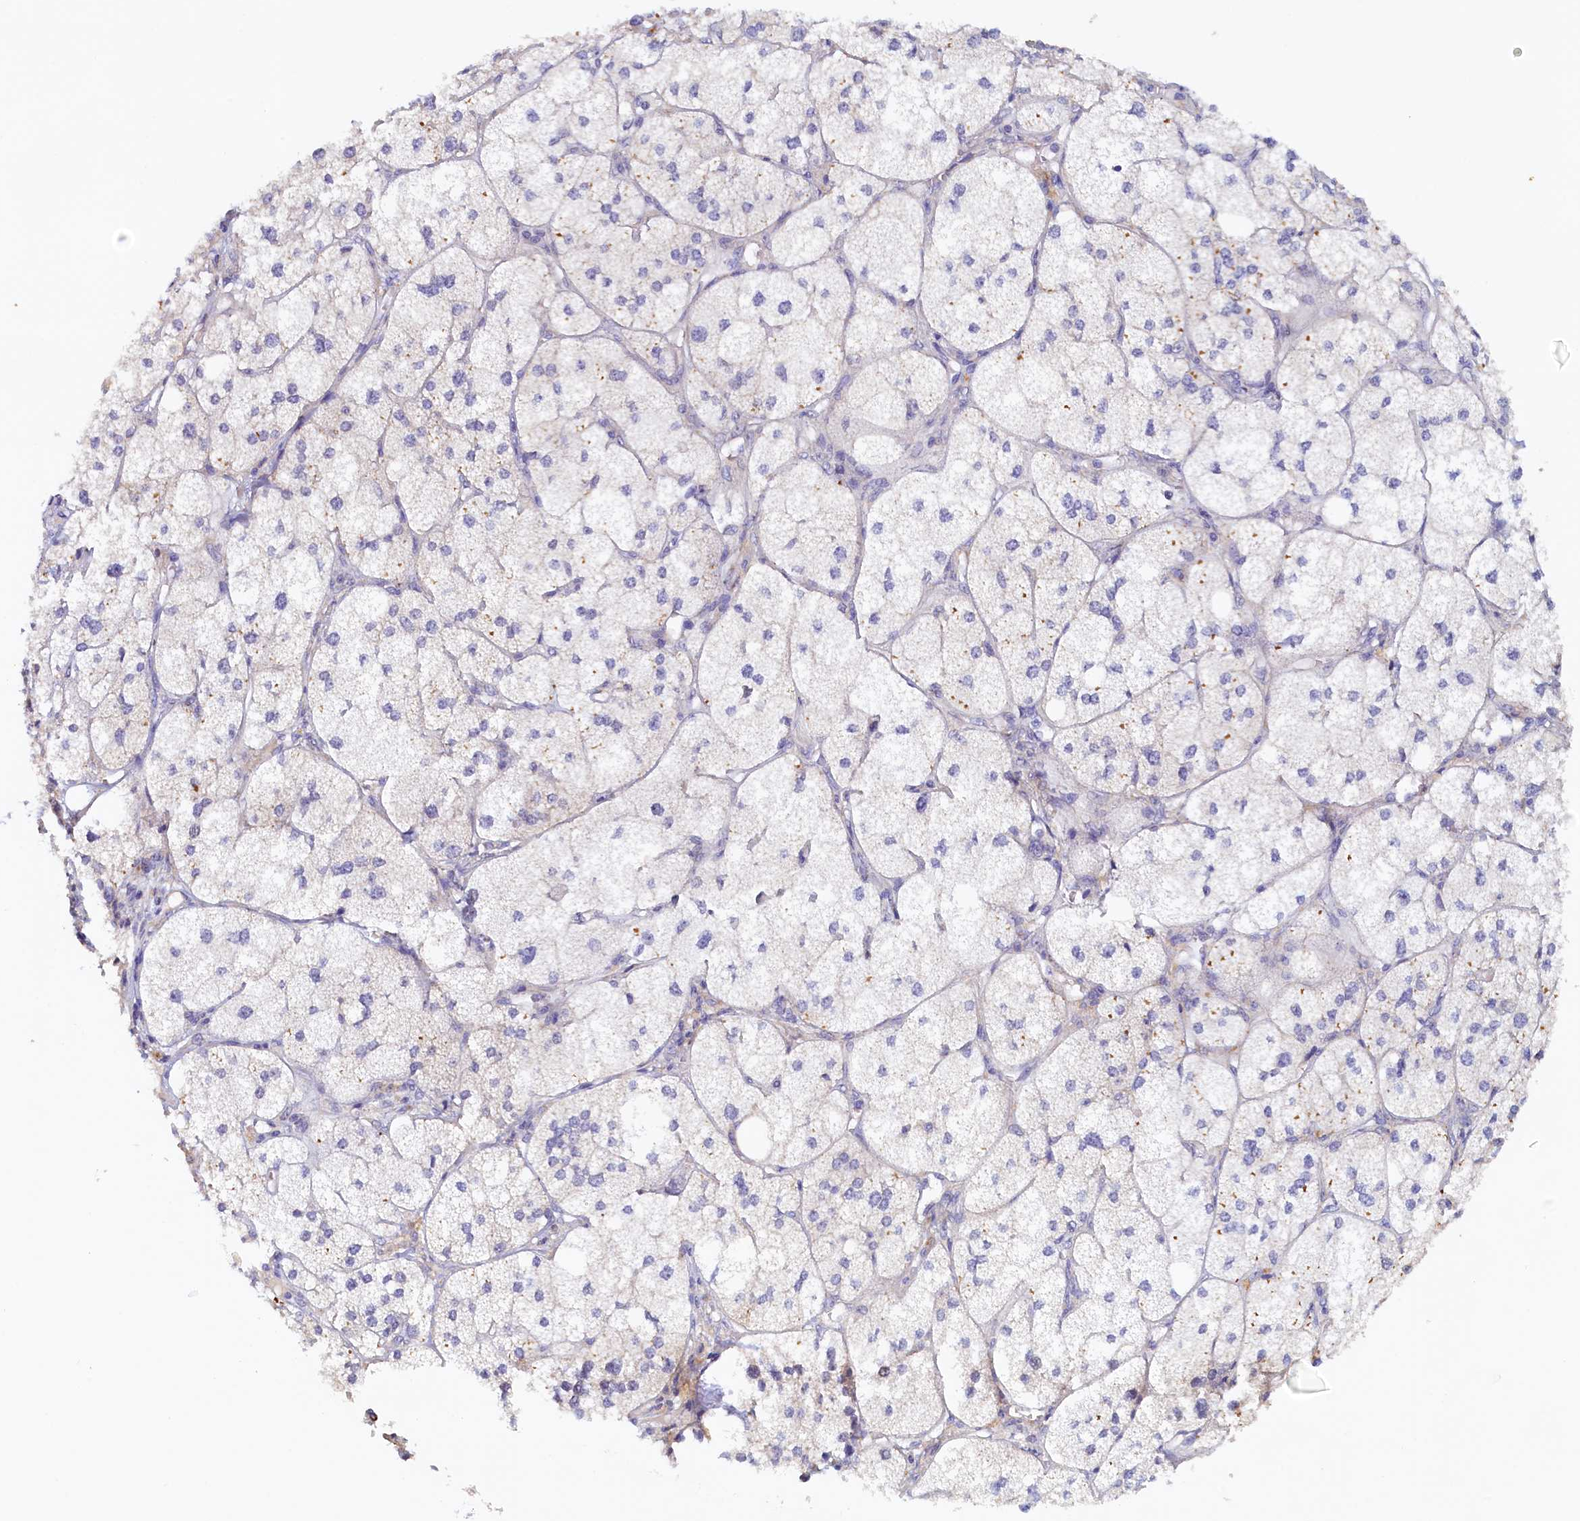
{"staining": {"intensity": "moderate", "quantity": "25%-75%", "location": "cytoplasmic/membranous"}, "tissue": "adrenal gland", "cell_type": "Glandular cells", "image_type": "normal", "snomed": [{"axis": "morphology", "description": "Normal tissue, NOS"}, {"axis": "topography", "description": "Adrenal gland"}], "caption": "Moderate cytoplasmic/membranous expression for a protein is present in approximately 25%-75% of glandular cells of benign adrenal gland using immunohistochemistry.", "gene": "DTD1", "patient": {"sex": "female", "age": 61}}